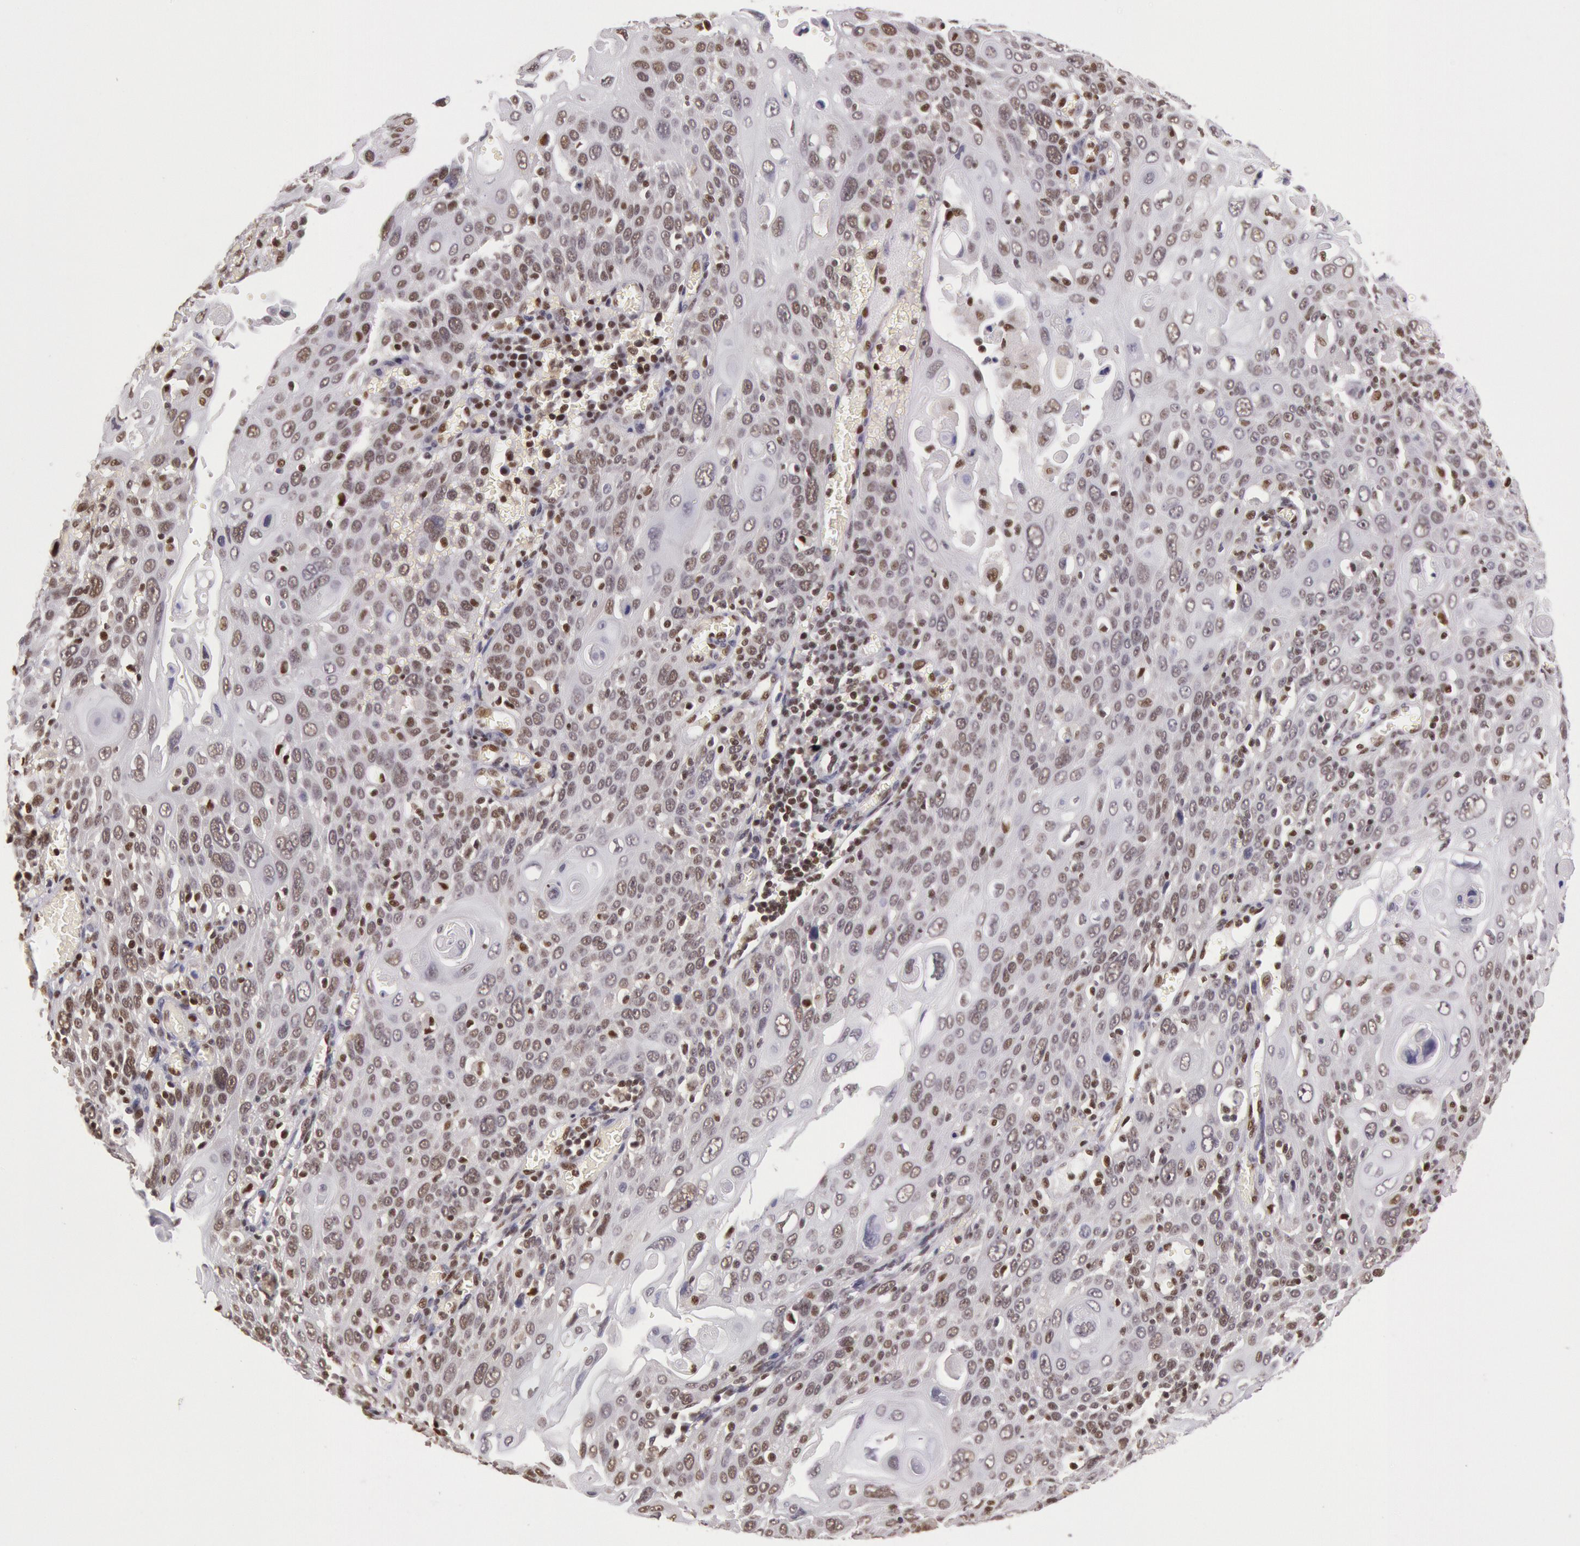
{"staining": {"intensity": "strong", "quantity": ">75%", "location": "nuclear"}, "tissue": "cervical cancer", "cell_type": "Tumor cells", "image_type": "cancer", "snomed": [{"axis": "morphology", "description": "Squamous cell carcinoma, NOS"}, {"axis": "topography", "description": "Cervix"}], "caption": "There is high levels of strong nuclear staining in tumor cells of cervical cancer, as demonstrated by immunohistochemical staining (brown color).", "gene": "ESS2", "patient": {"sex": "female", "age": 54}}